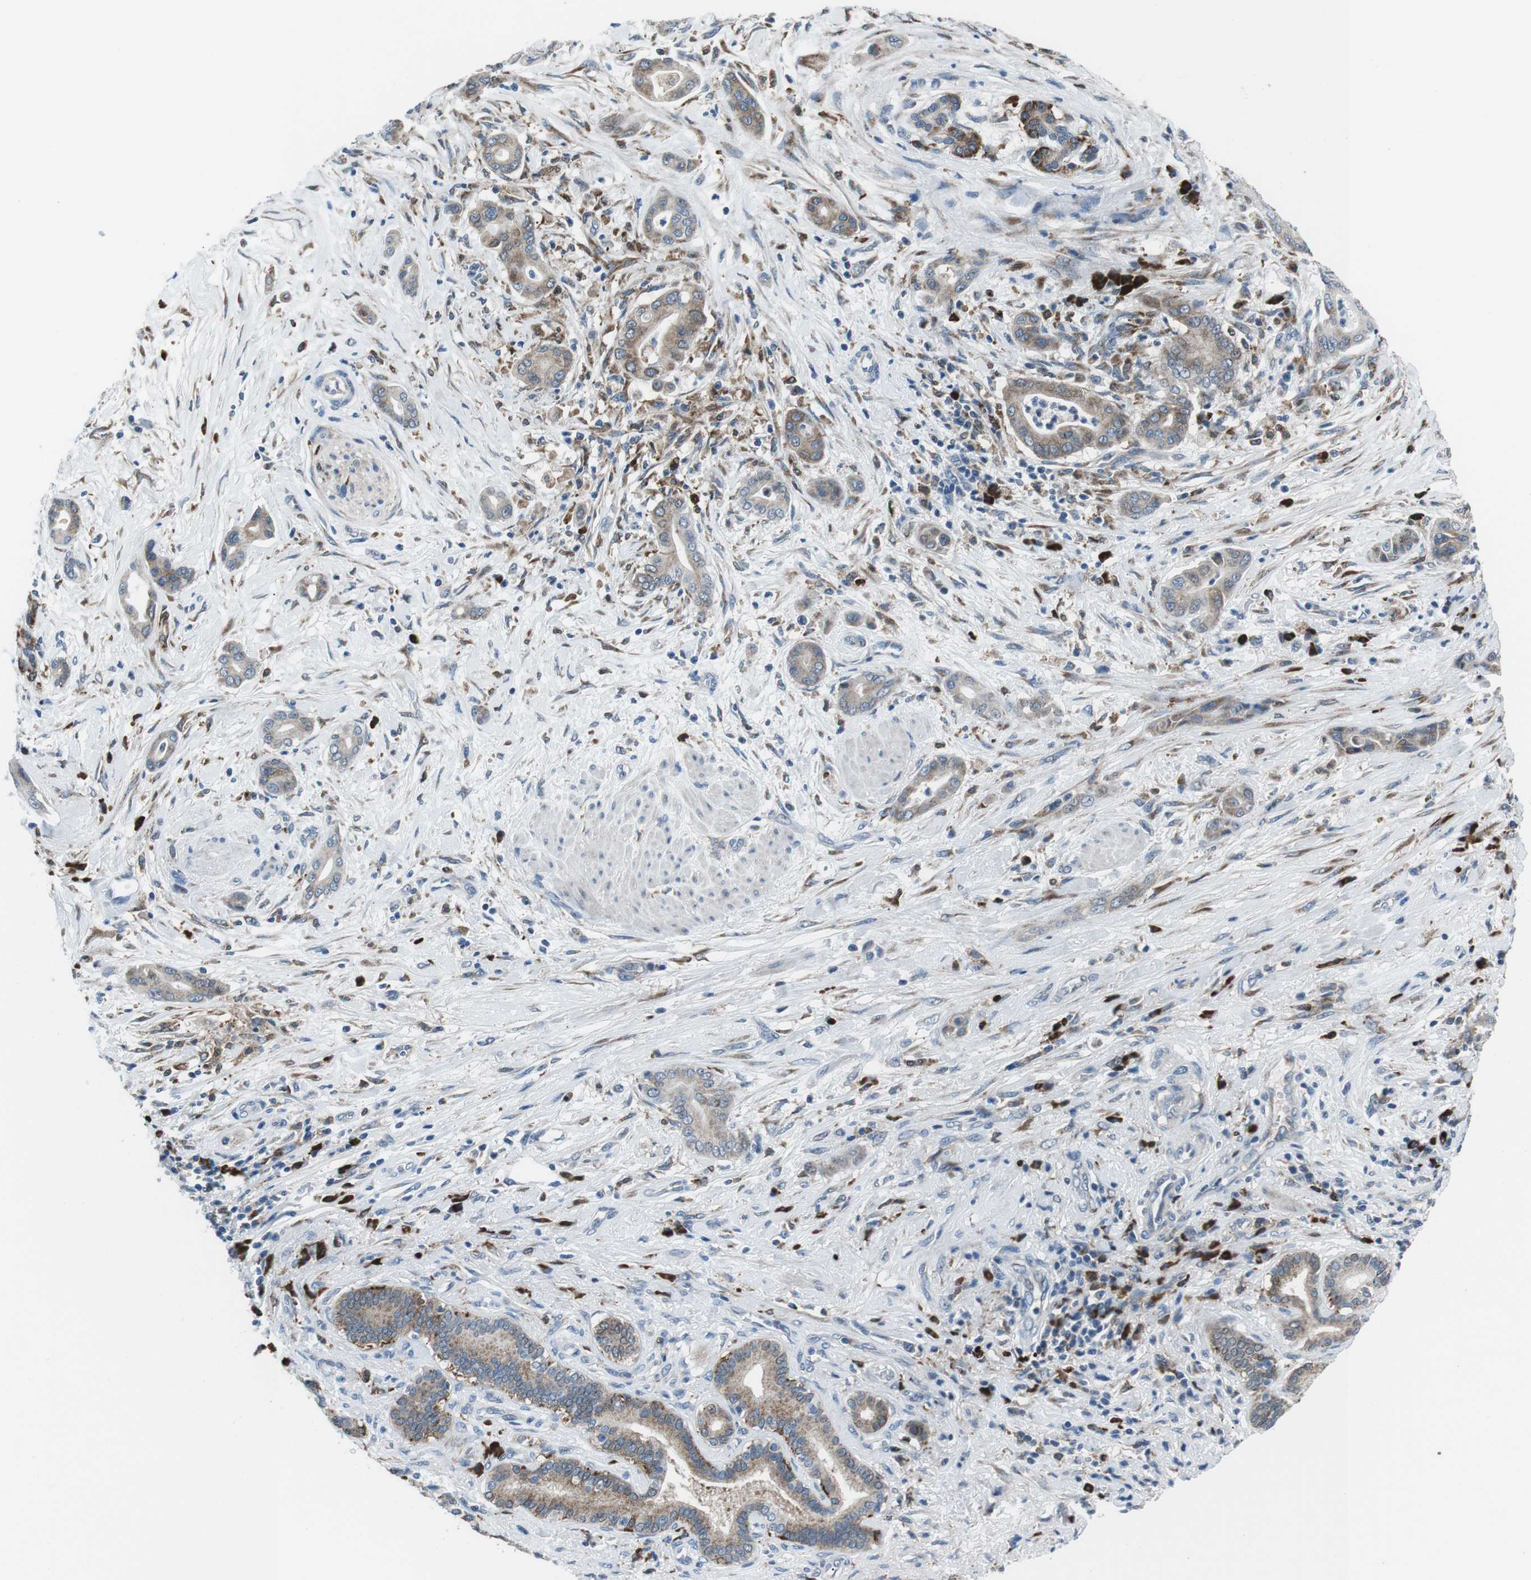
{"staining": {"intensity": "moderate", "quantity": ">75%", "location": "cytoplasmic/membranous"}, "tissue": "pancreatic cancer", "cell_type": "Tumor cells", "image_type": "cancer", "snomed": [{"axis": "morphology", "description": "Normal tissue, NOS"}, {"axis": "morphology", "description": "Adenocarcinoma, NOS"}, {"axis": "topography", "description": "Pancreas"}], "caption": "Moderate cytoplasmic/membranous positivity for a protein is present in approximately >75% of tumor cells of pancreatic adenocarcinoma using immunohistochemistry (IHC).", "gene": "BLNK", "patient": {"sex": "male", "age": 63}}